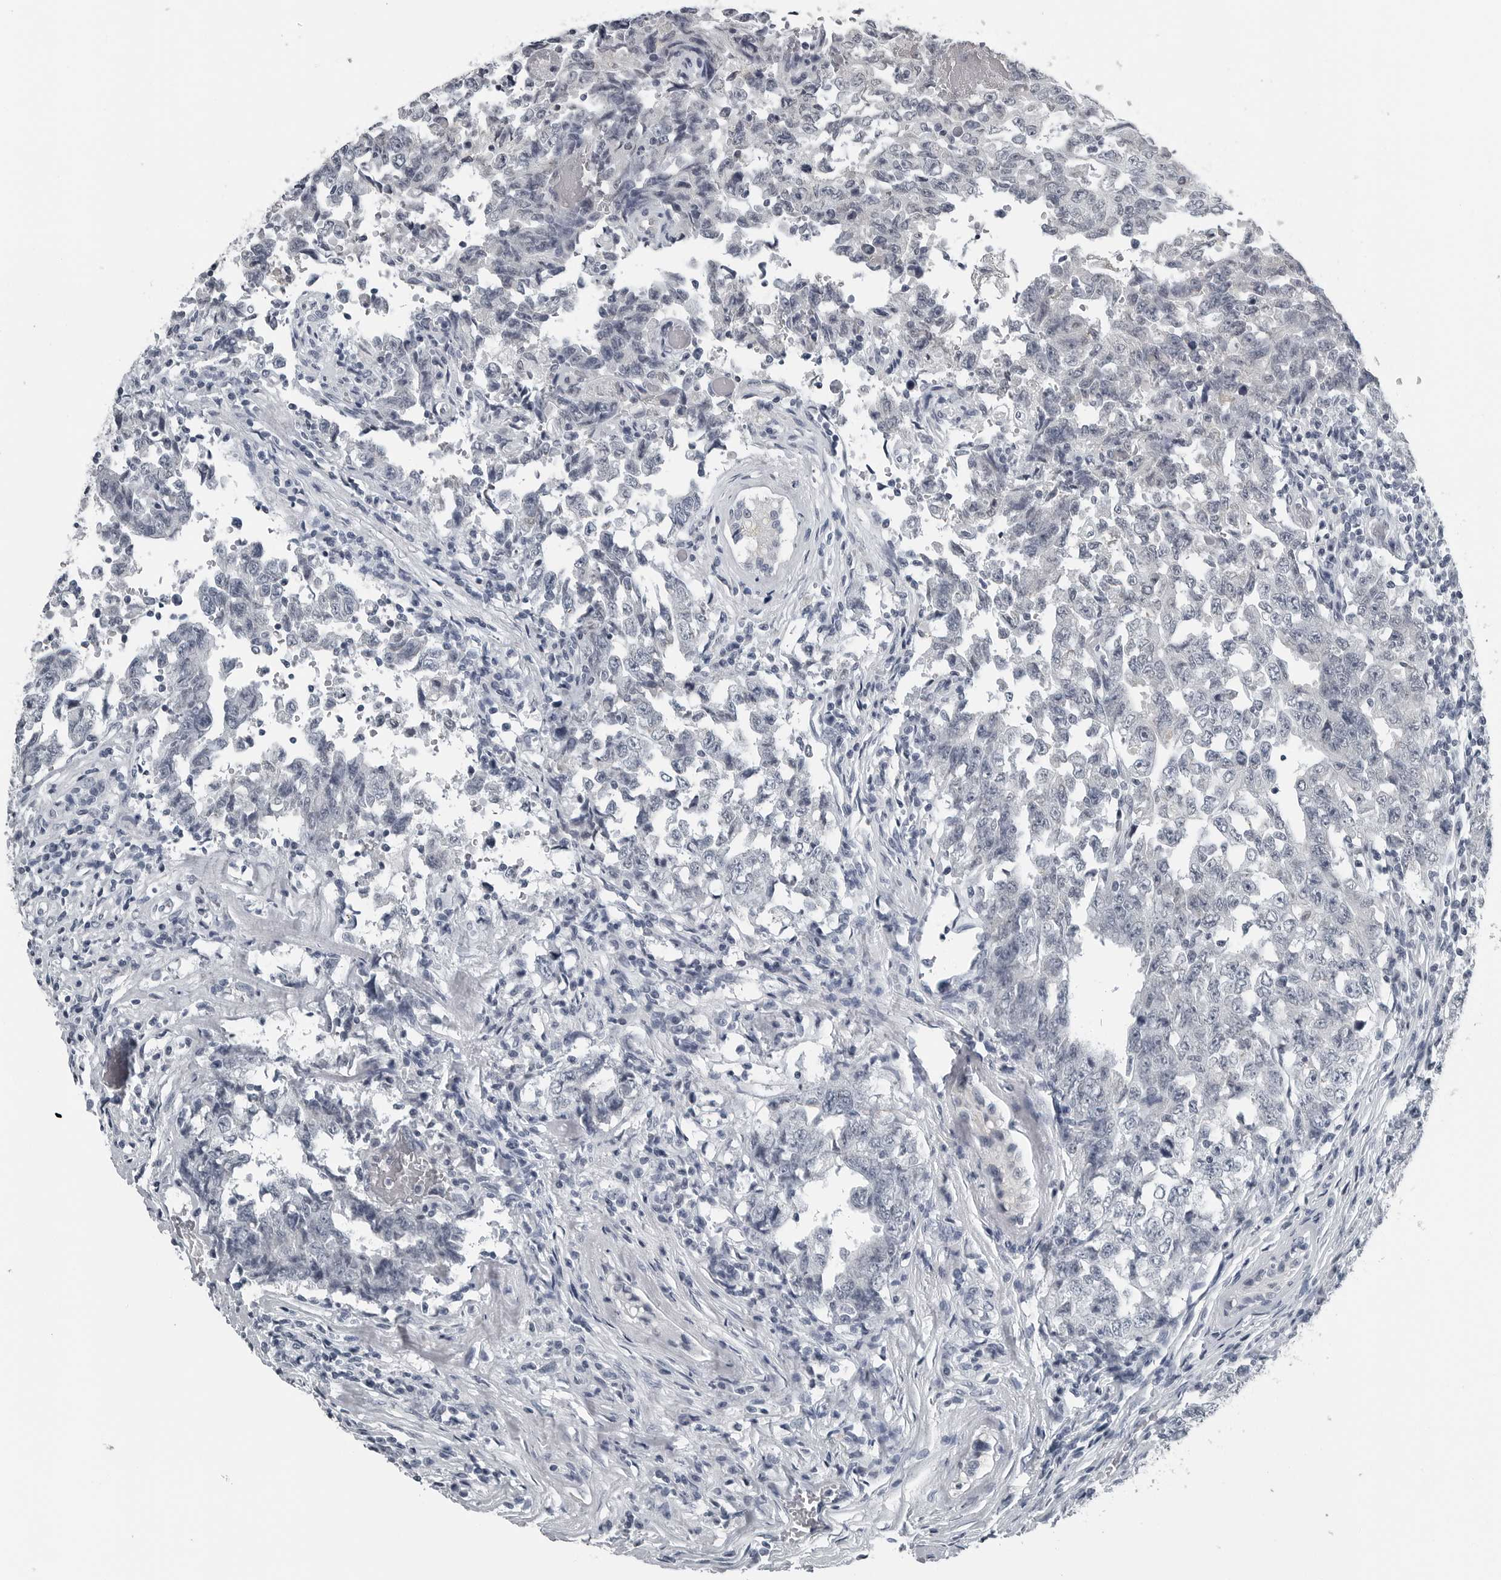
{"staining": {"intensity": "negative", "quantity": "none", "location": "none"}, "tissue": "testis cancer", "cell_type": "Tumor cells", "image_type": "cancer", "snomed": [{"axis": "morphology", "description": "Carcinoma, Embryonal, NOS"}, {"axis": "topography", "description": "Testis"}], "caption": "Immunohistochemistry (IHC) of human testis cancer displays no staining in tumor cells. Brightfield microscopy of immunohistochemistry (IHC) stained with DAB (brown) and hematoxylin (blue), captured at high magnification.", "gene": "SPINK1", "patient": {"sex": "male", "age": 26}}